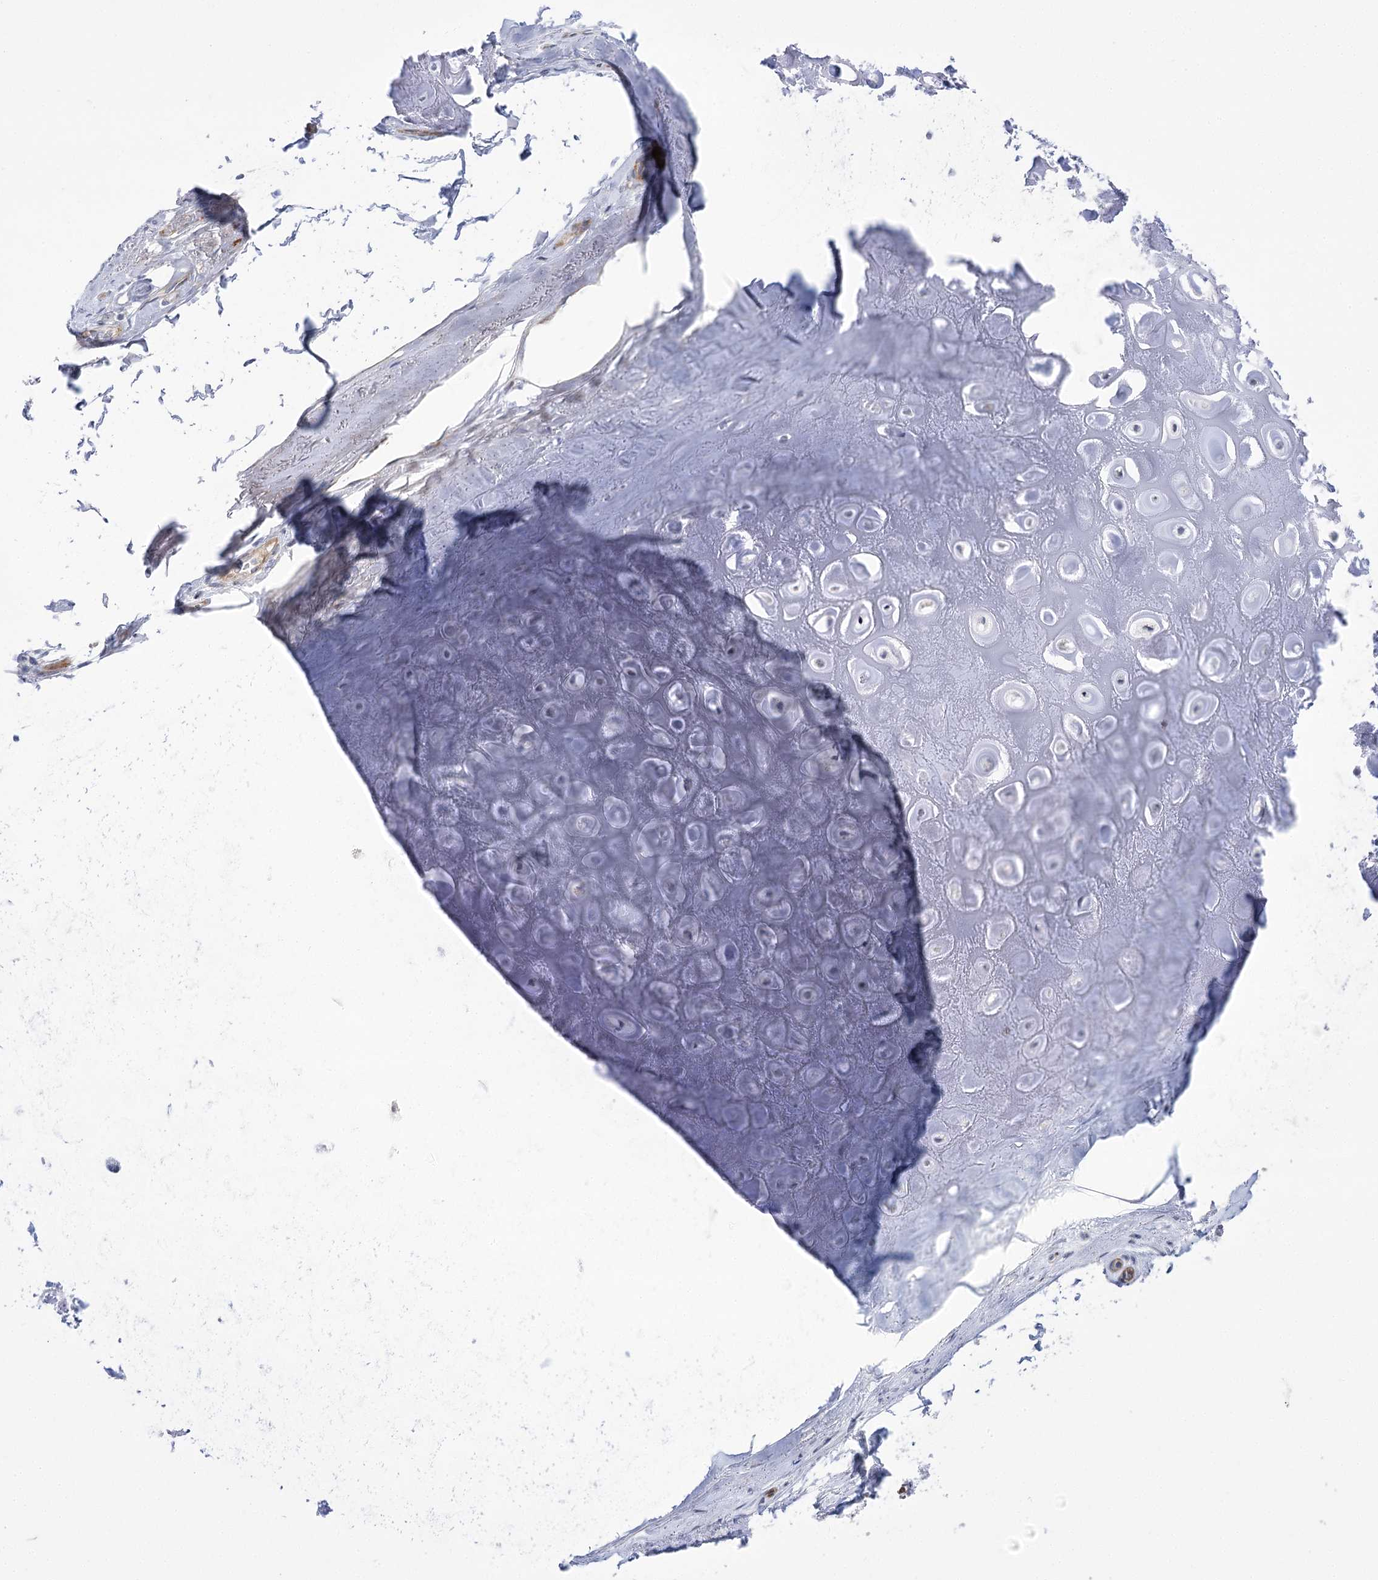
{"staining": {"intensity": "moderate", "quantity": "<25%", "location": "nuclear"}, "tissue": "adipose tissue", "cell_type": "Adipocytes", "image_type": "normal", "snomed": [{"axis": "morphology", "description": "Normal tissue, NOS"}, {"axis": "morphology", "description": "Basal cell carcinoma"}, {"axis": "topography", "description": "Skin"}], "caption": "Adipose tissue stained for a protein reveals moderate nuclear positivity in adipocytes. (DAB (3,3'-diaminobenzidine) IHC, brown staining for protein, blue staining for nuclei).", "gene": "ANKRD23", "patient": {"sex": "female", "age": 89}}